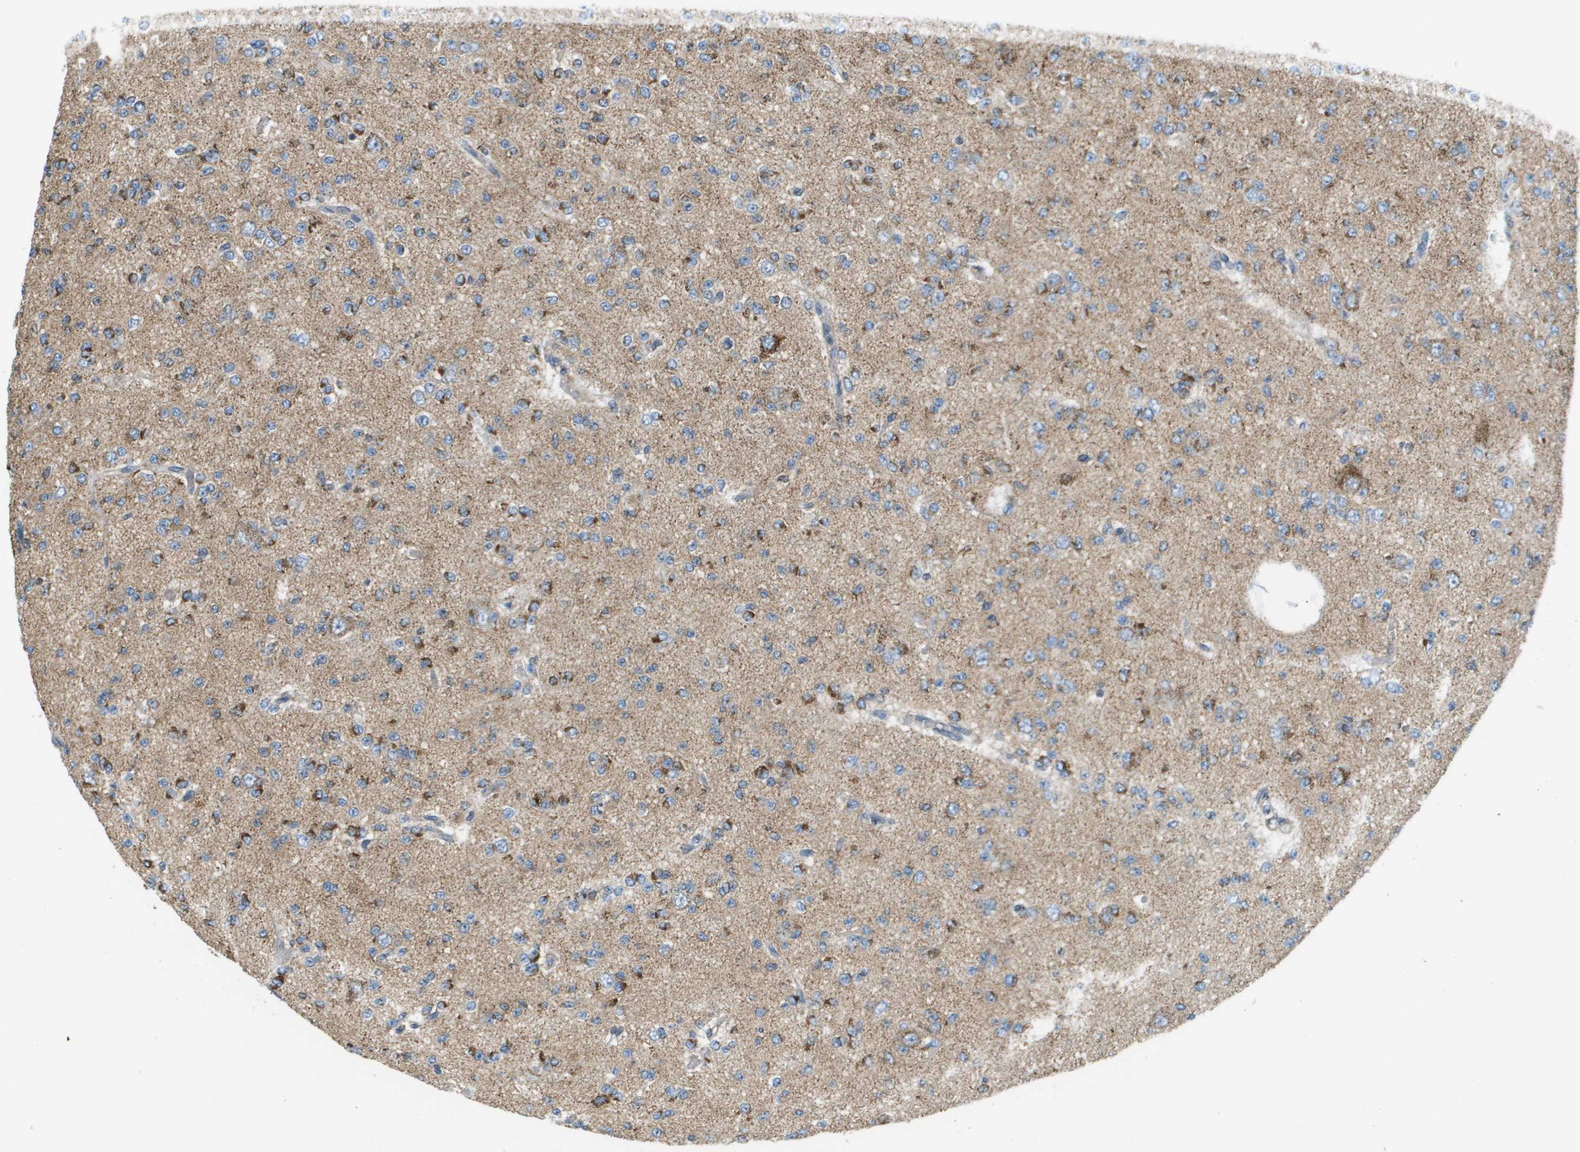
{"staining": {"intensity": "strong", "quantity": "25%-75%", "location": "cytoplasmic/membranous"}, "tissue": "glioma", "cell_type": "Tumor cells", "image_type": "cancer", "snomed": [{"axis": "morphology", "description": "Glioma, malignant, Low grade"}, {"axis": "topography", "description": "Brain"}], "caption": "This is a histology image of IHC staining of glioma, which shows strong positivity in the cytoplasmic/membranous of tumor cells.", "gene": "TAOK3", "patient": {"sex": "male", "age": 38}}